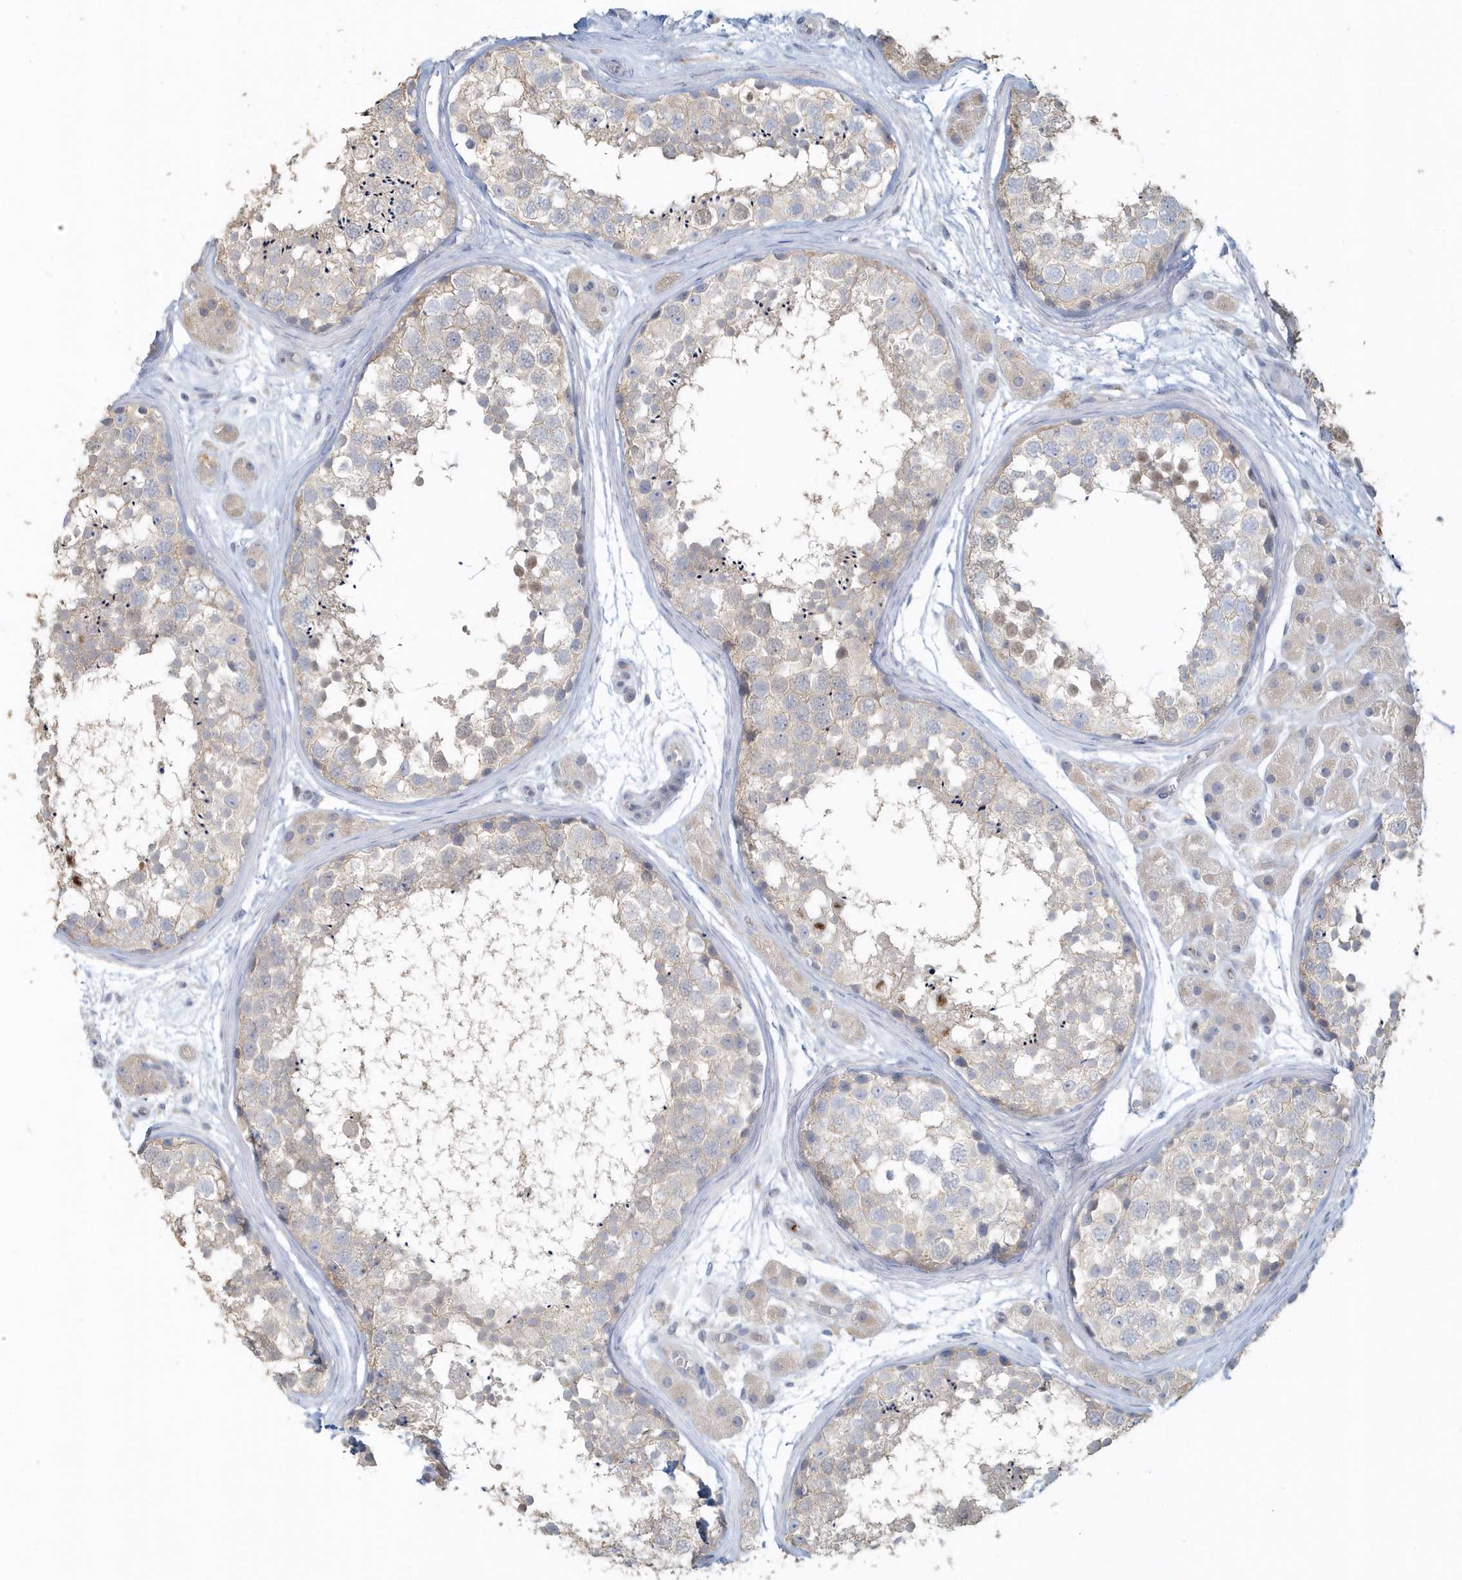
{"staining": {"intensity": "weak", "quantity": "<25%", "location": "cytoplasmic/membranous"}, "tissue": "testis", "cell_type": "Cells in seminiferous ducts", "image_type": "normal", "snomed": [{"axis": "morphology", "description": "Normal tissue, NOS"}, {"axis": "topography", "description": "Testis"}], "caption": "Immunohistochemical staining of unremarkable testis reveals no significant staining in cells in seminiferous ducts. (Brightfield microscopy of DAB immunohistochemistry (IHC) at high magnification).", "gene": "MMRN1", "patient": {"sex": "male", "age": 56}}